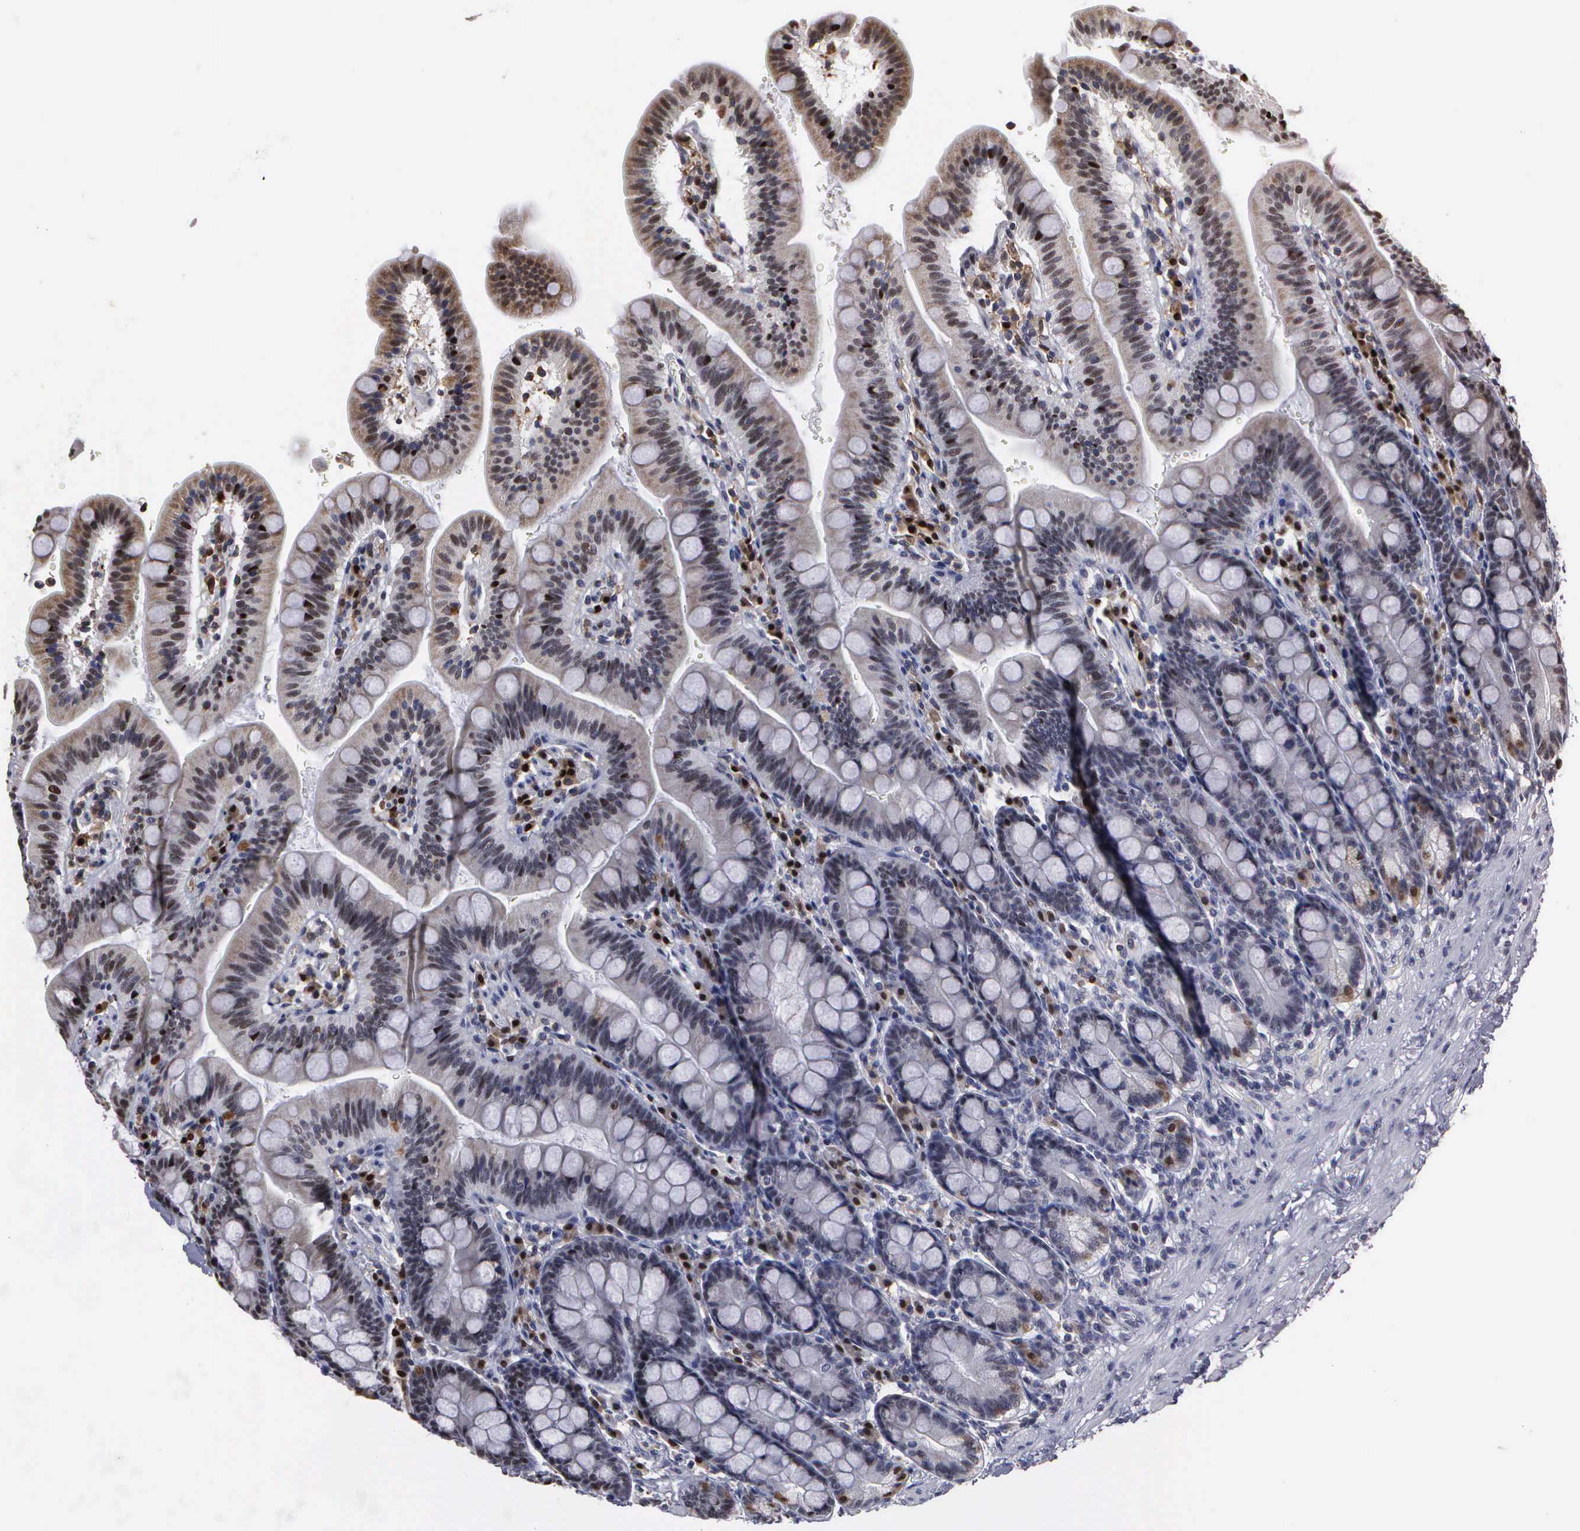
{"staining": {"intensity": "moderate", "quantity": "25%-75%", "location": "cytoplasmic/membranous,nuclear"}, "tissue": "duodenum", "cell_type": "Glandular cells", "image_type": "normal", "snomed": [{"axis": "morphology", "description": "Normal tissue, NOS"}, {"axis": "topography", "description": "Pancreas"}, {"axis": "topography", "description": "Duodenum"}], "caption": "This image demonstrates unremarkable duodenum stained with IHC to label a protein in brown. The cytoplasmic/membranous,nuclear of glandular cells show moderate positivity for the protein. Nuclei are counter-stained blue.", "gene": "TRMT5", "patient": {"sex": "male", "age": 79}}